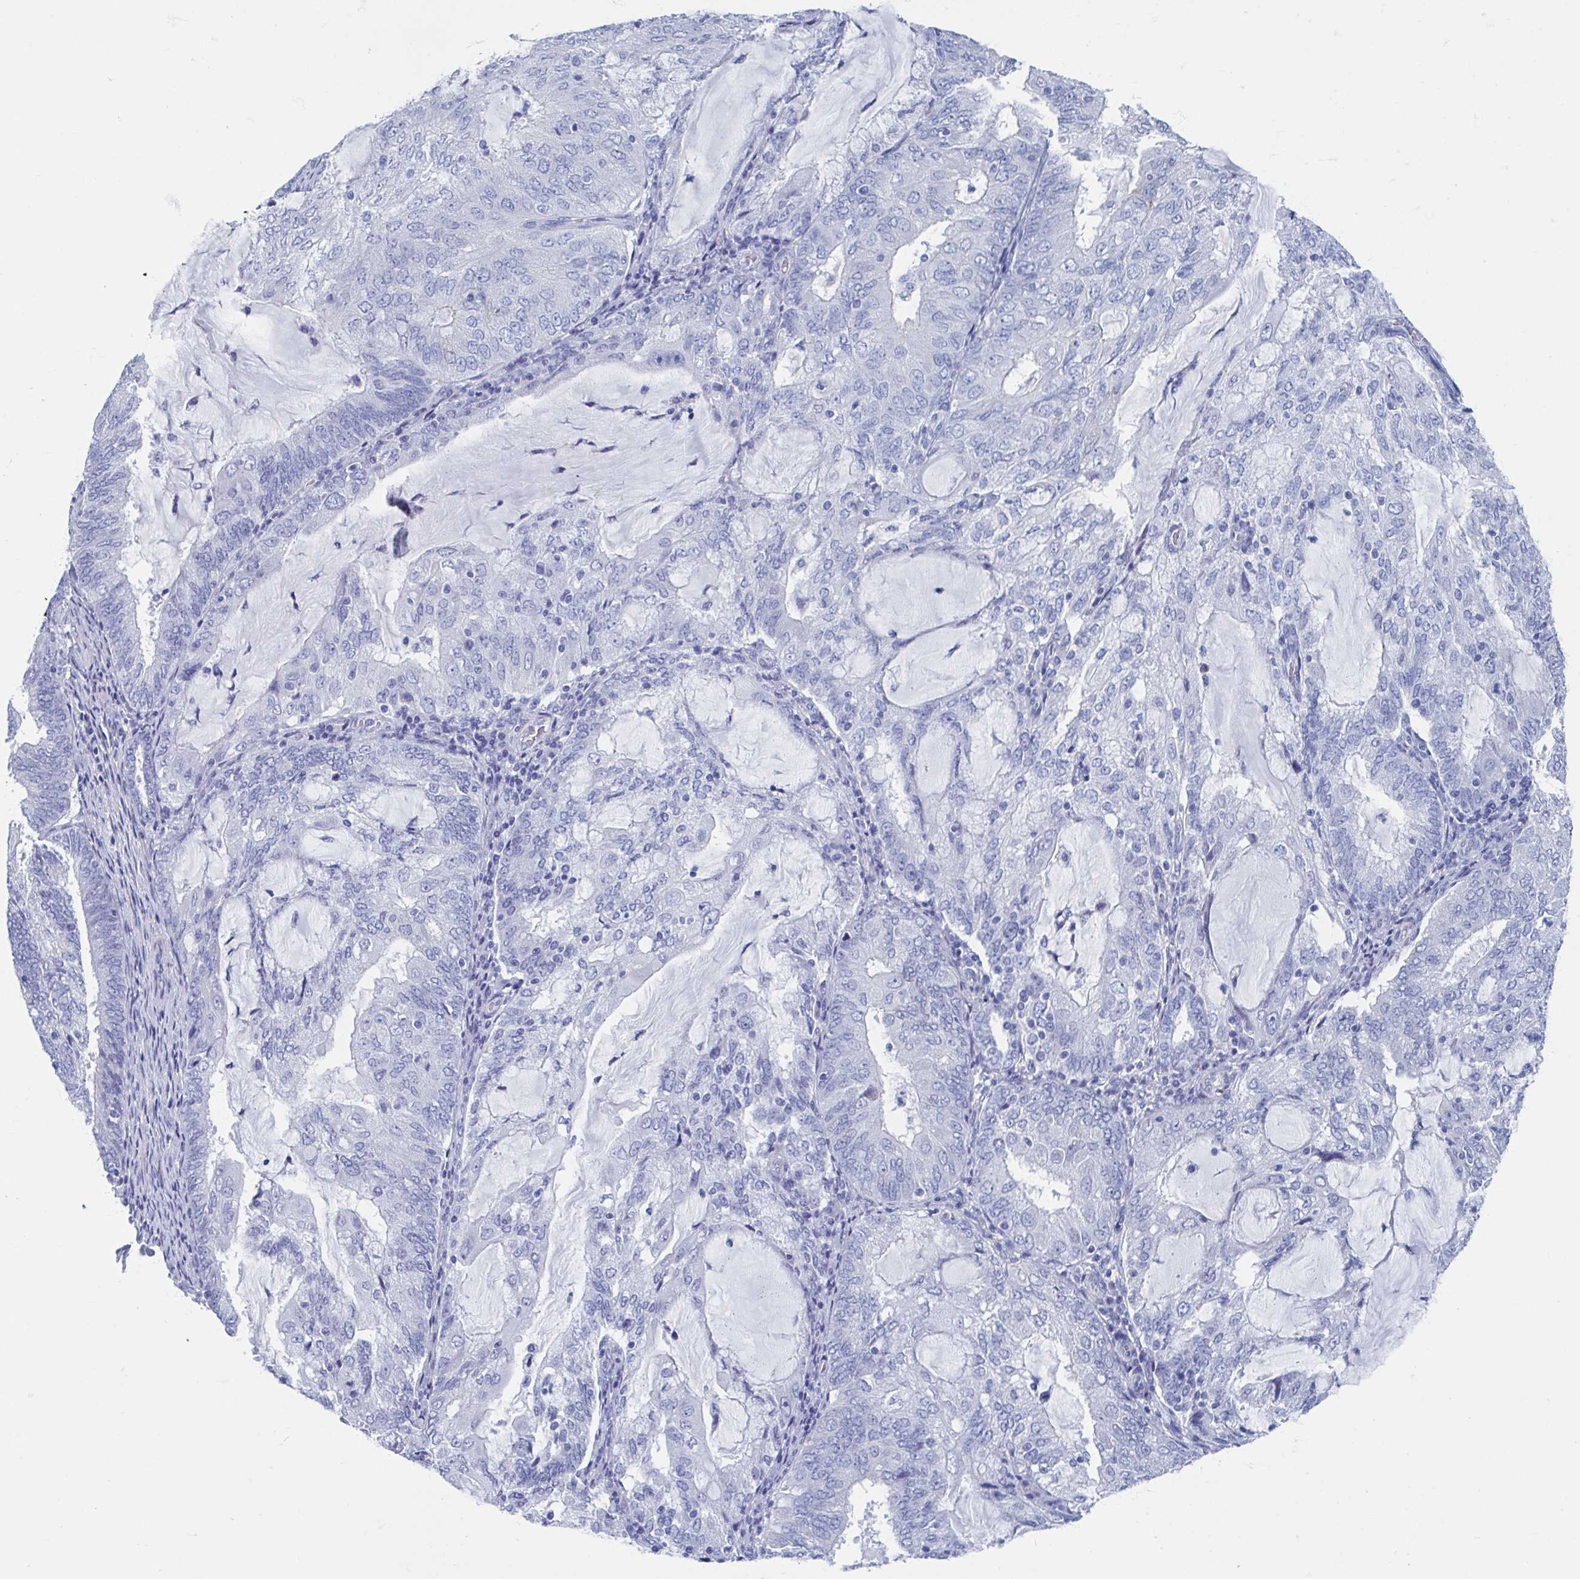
{"staining": {"intensity": "negative", "quantity": "none", "location": "none"}, "tissue": "endometrial cancer", "cell_type": "Tumor cells", "image_type": "cancer", "snomed": [{"axis": "morphology", "description": "Adenocarcinoma, NOS"}, {"axis": "topography", "description": "Endometrium"}], "caption": "This is an immunohistochemistry (IHC) histopathology image of human endometrial cancer (adenocarcinoma). There is no positivity in tumor cells.", "gene": "SHCBP1L", "patient": {"sex": "female", "age": 81}}